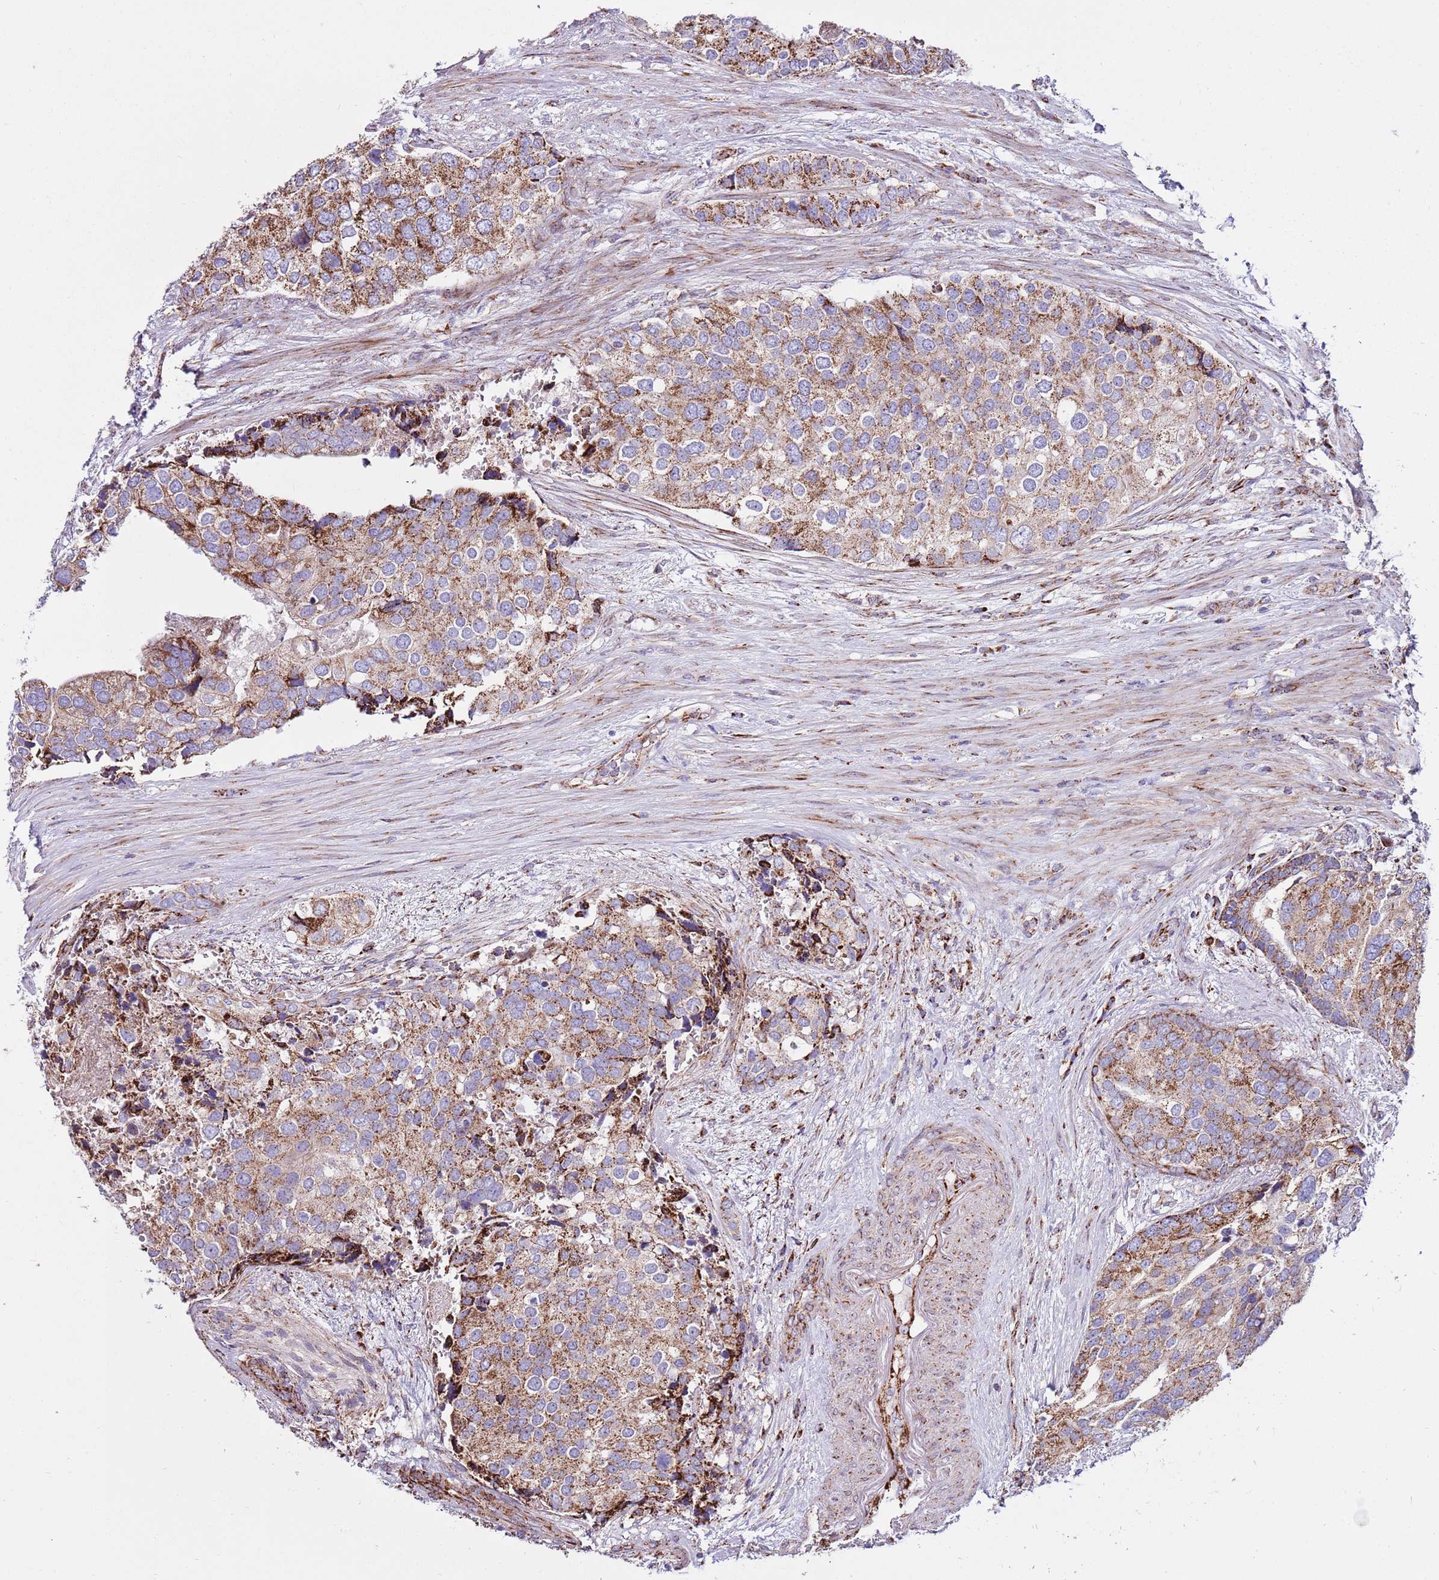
{"staining": {"intensity": "moderate", "quantity": ">75%", "location": "cytoplasmic/membranous"}, "tissue": "prostate cancer", "cell_type": "Tumor cells", "image_type": "cancer", "snomed": [{"axis": "morphology", "description": "Adenocarcinoma, High grade"}, {"axis": "topography", "description": "Prostate"}], "caption": "An immunohistochemistry (IHC) image of tumor tissue is shown. Protein staining in brown highlights moderate cytoplasmic/membranous positivity in prostate adenocarcinoma (high-grade) within tumor cells.", "gene": "HECTD4", "patient": {"sex": "male", "age": 62}}